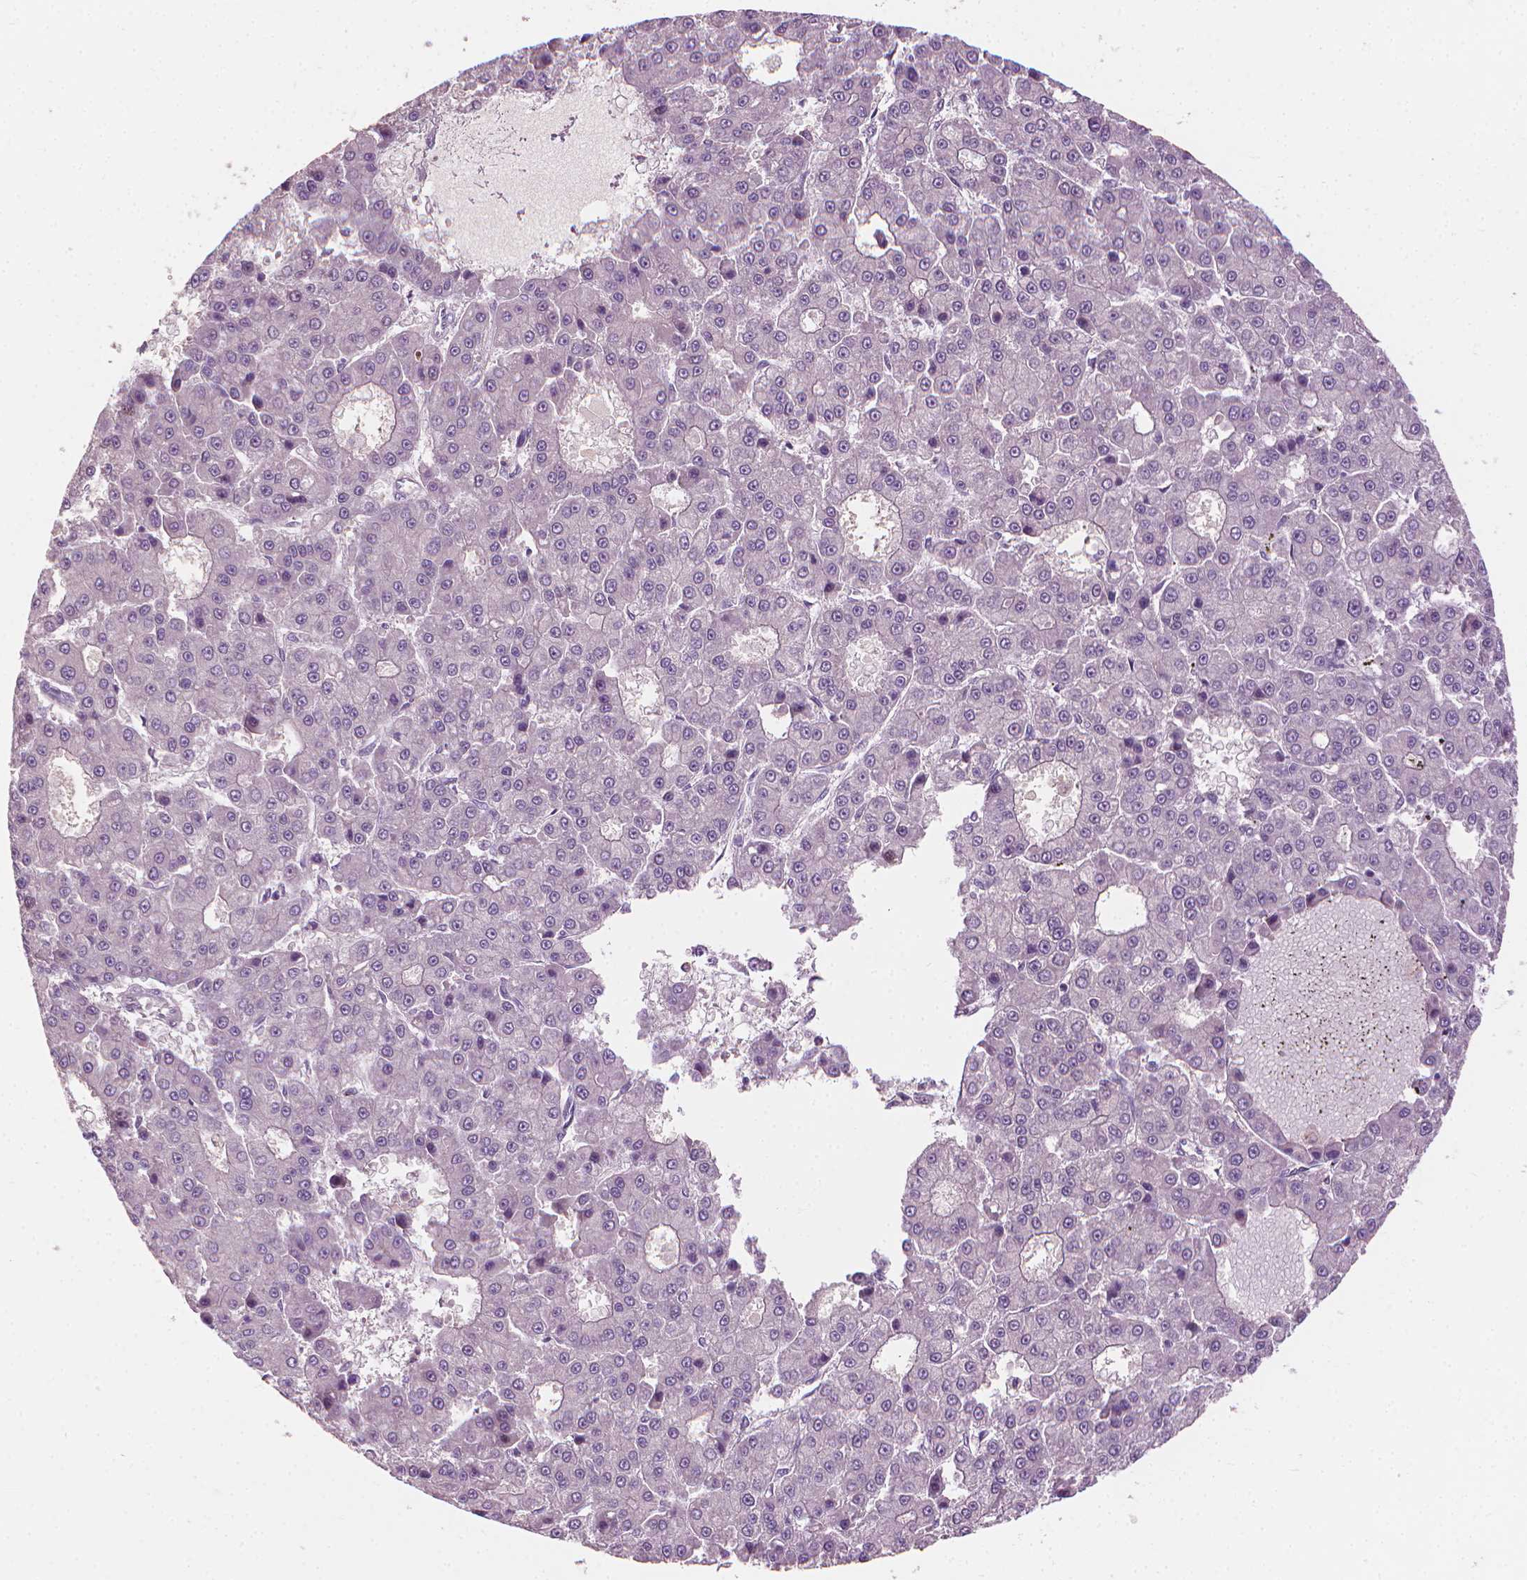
{"staining": {"intensity": "negative", "quantity": "none", "location": "none"}, "tissue": "liver cancer", "cell_type": "Tumor cells", "image_type": "cancer", "snomed": [{"axis": "morphology", "description": "Carcinoma, Hepatocellular, NOS"}, {"axis": "topography", "description": "Liver"}], "caption": "There is no significant expression in tumor cells of liver cancer. (Brightfield microscopy of DAB (3,3'-diaminobenzidine) immunohistochemistry (IHC) at high magnification).", "gene": "SAXO2", "patient": {"sex": "male", "age": 70}}